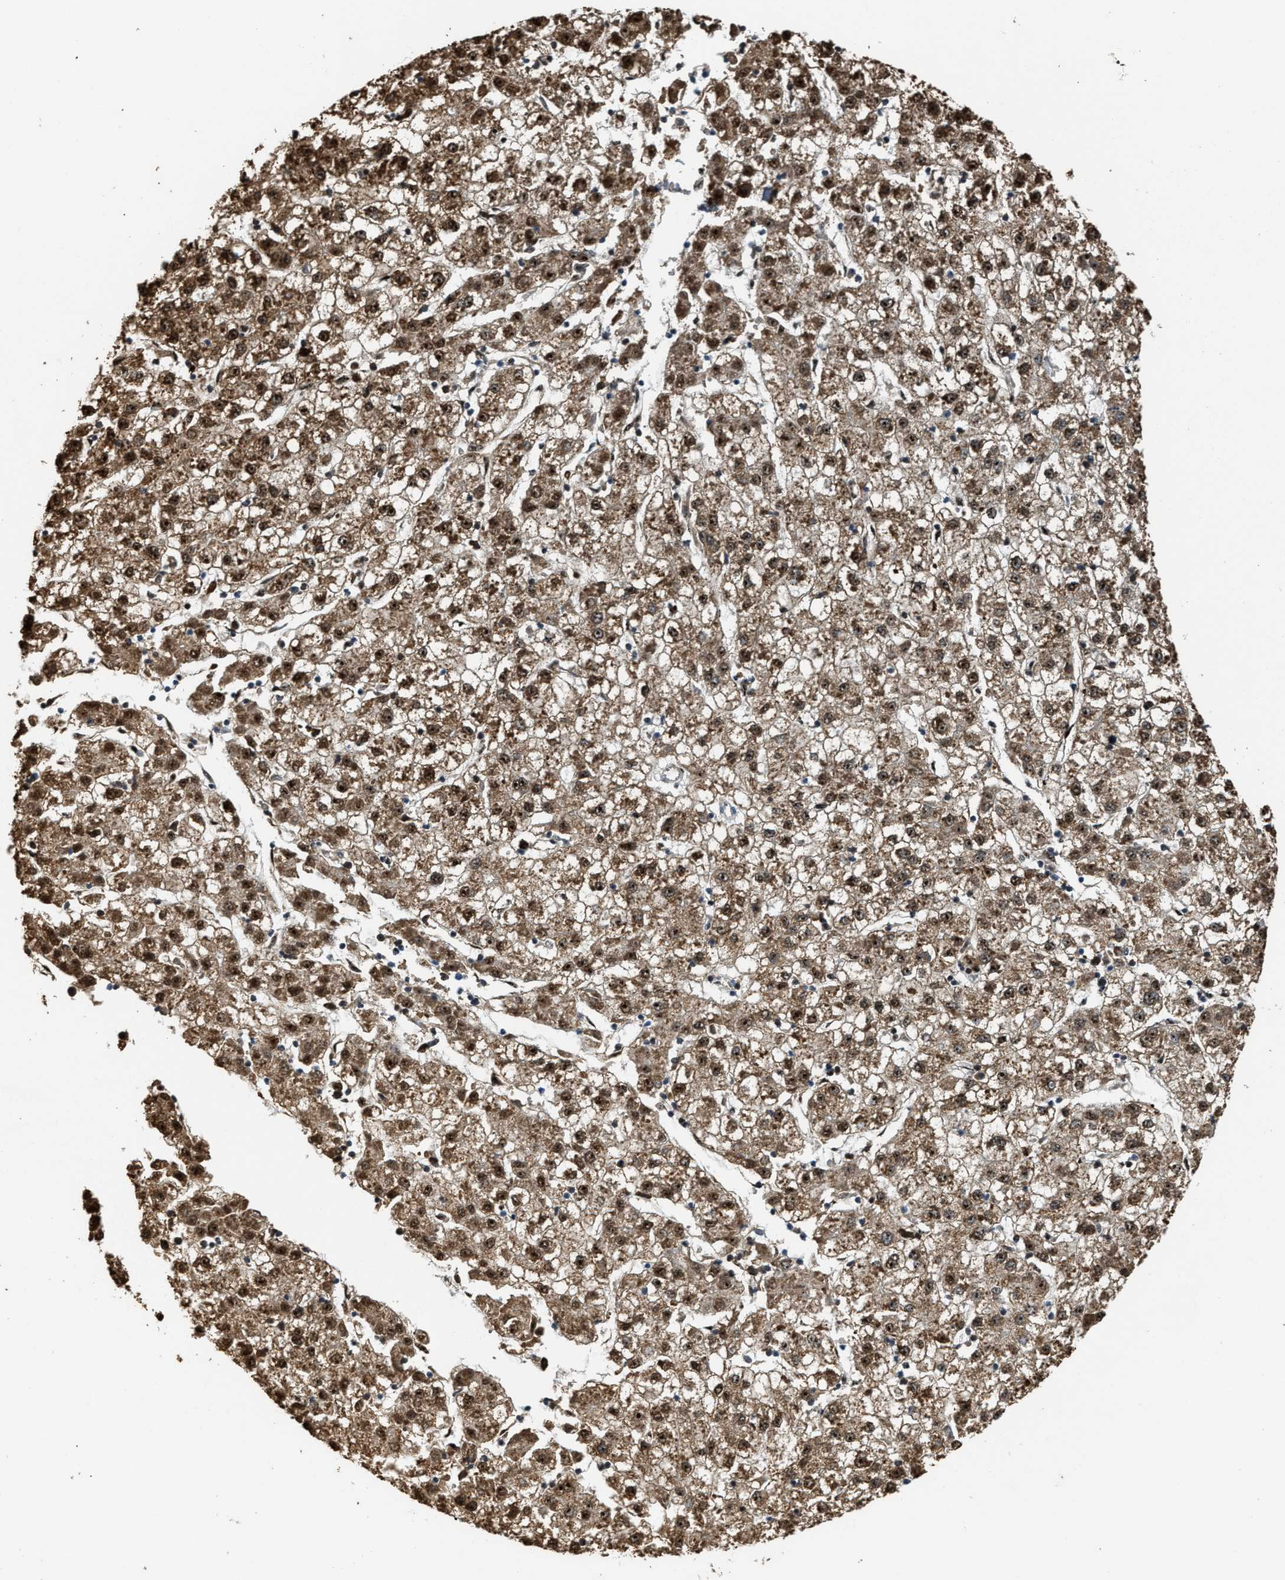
{"staining": {"intensity": "moderate", "quantity": ">75%", "location": "cytoplasmic/membranous,nuclear"}, "tissue": "liver cancer", "cell_type": "Tumor cells", "image_type": "cancer", "snomed": [{"axis": "morphology", "description": "Carcinoma, Hepatocellular, NOS"}, {"axis": "topography", "description": "Liver"}], "caption": "Liver hepatocellular carcinoma was stained to show a protein in brown. There is medium levels of moderate cytoplasmic/membranous and nuclear expression in about >75% of tumor cells.", "gene": "ZNF687", "patient": {"sex": "male", "age": 72}}